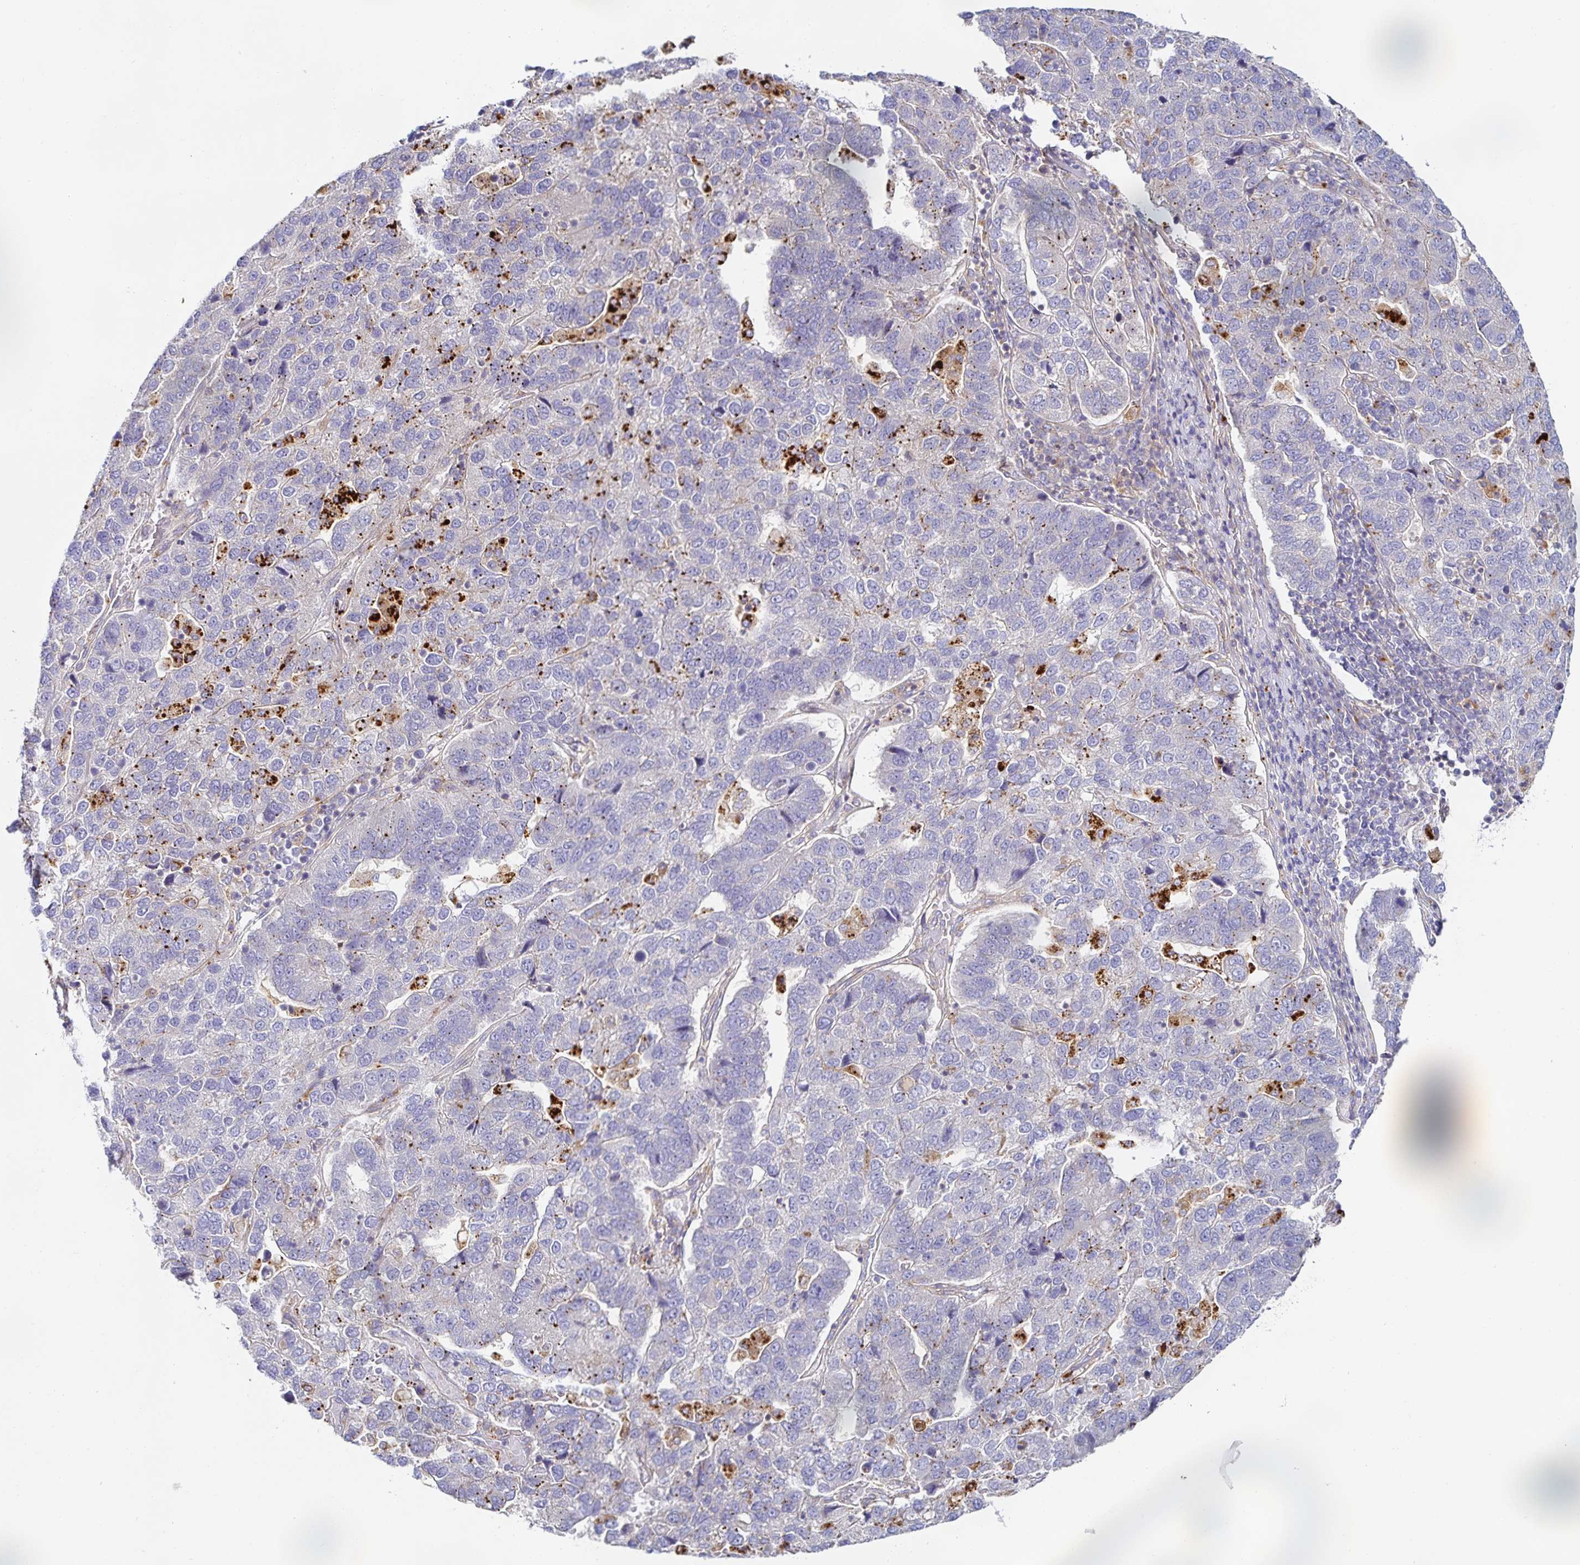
{"staining": {"intensity": "negative", "quantity": "none", "location": "none"}, "tissue": "pancreatic cancer", "cell_type": "Tumor cells", "image_type": "cancer", "snomed": [{"axis": "morphology", "description": "Adenocarcinoma, NOS"}, {"axis": "topography", "description": "Pancreas"}], "caption": "Pancreatic adenocarcinoma stained for a protein using IHC demonstrates no expression tumor cells.", "gene": "METTL22", "patient": {"sex": "female", "age": 61}}